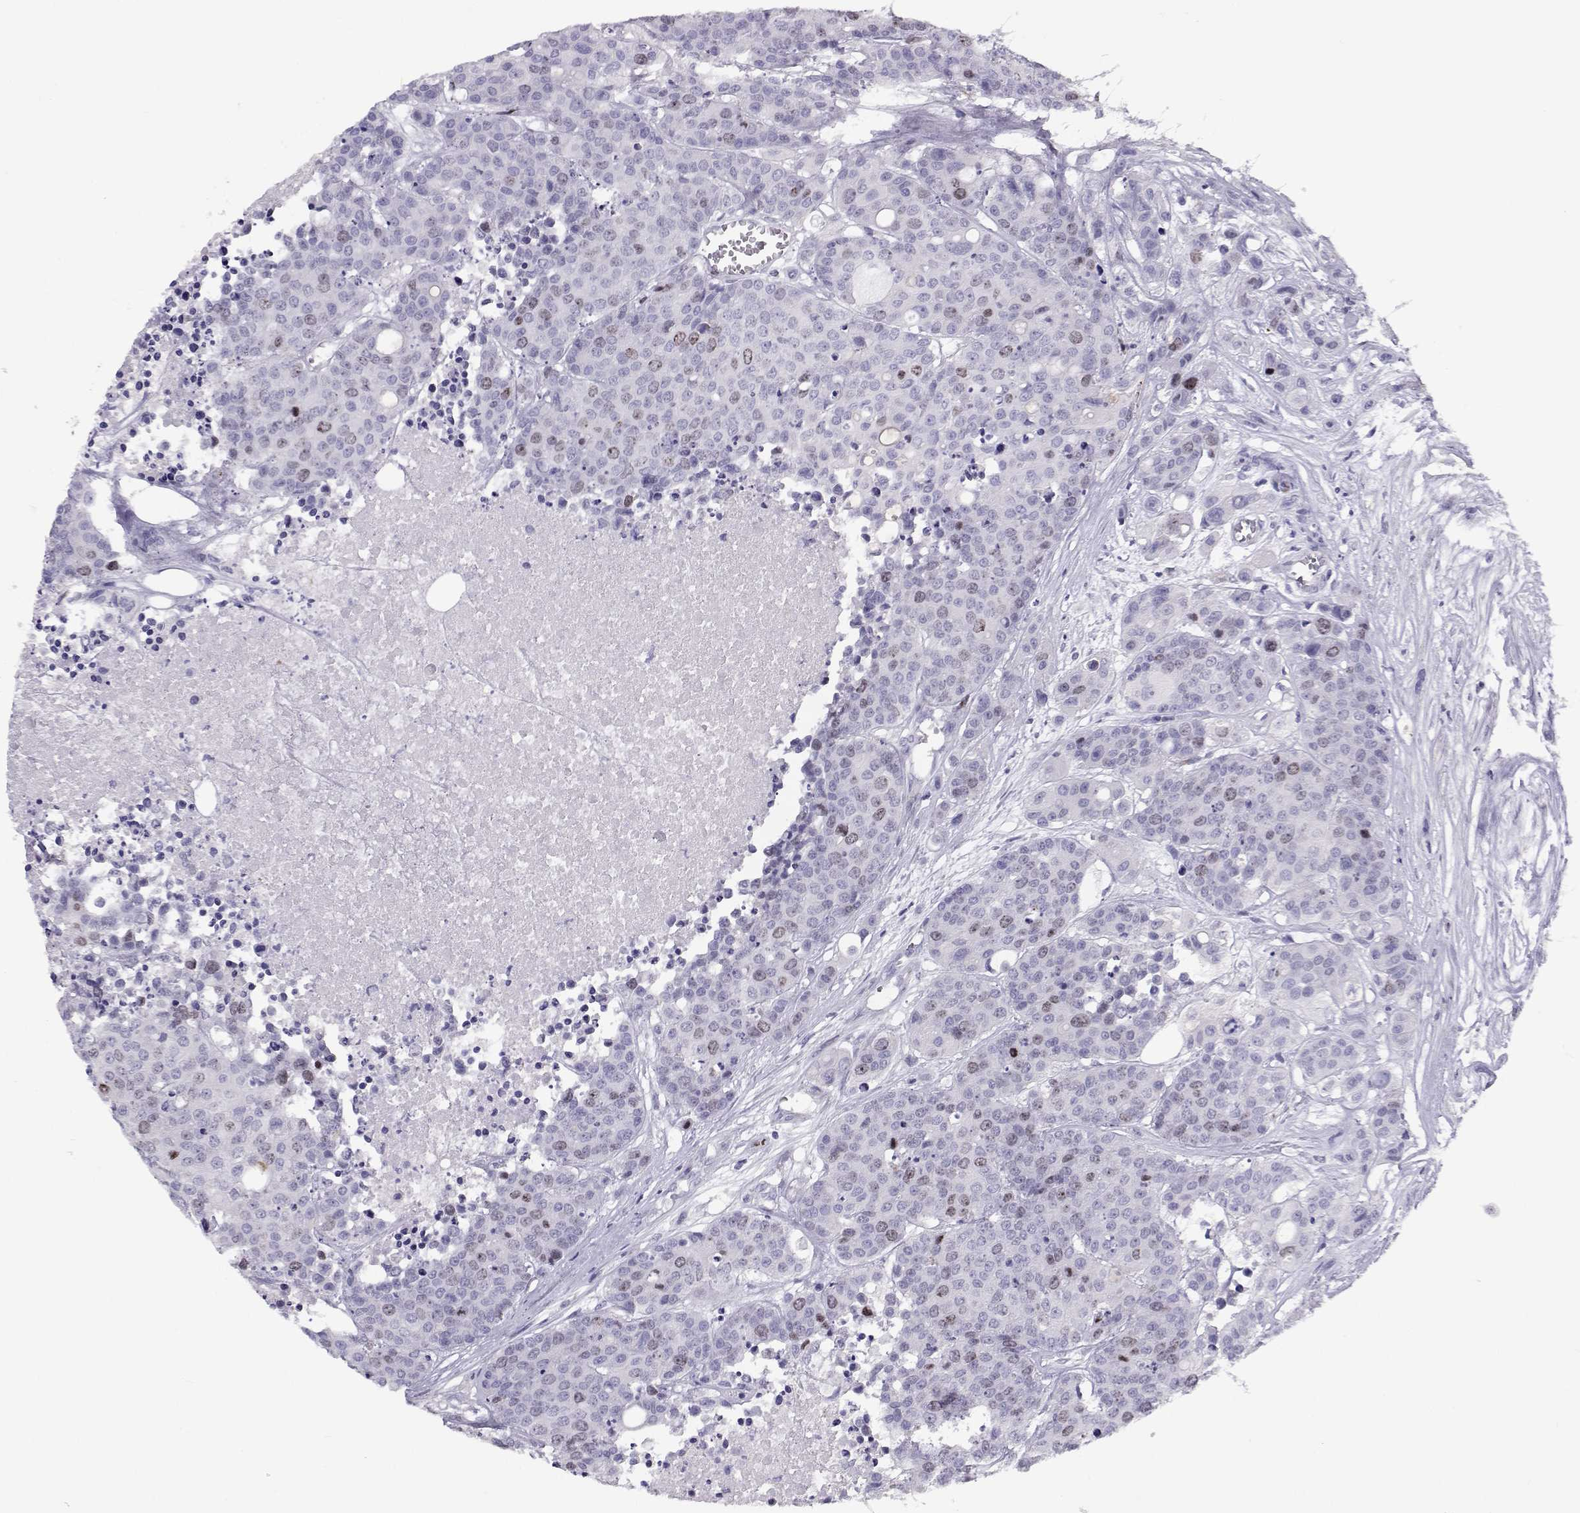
{"staining": {"intensity": "weak", "quantity": "<25%", "location": "nuclear"}, "tissue": "carcinoid", "cell_type": "Tumor cells", "image_type": "cancer", "snomed": [{"axis": "morphology", "description": "Carcinoid, malignant, NOS"}, {"axis": "topography", "description": "Colon"}], "caption": "Immunohistochemical staining of human carcinoid exhibits no significant staining in tumor cells.", "gene": "NPW", "patient": {"sex": "male", "age": 81}}